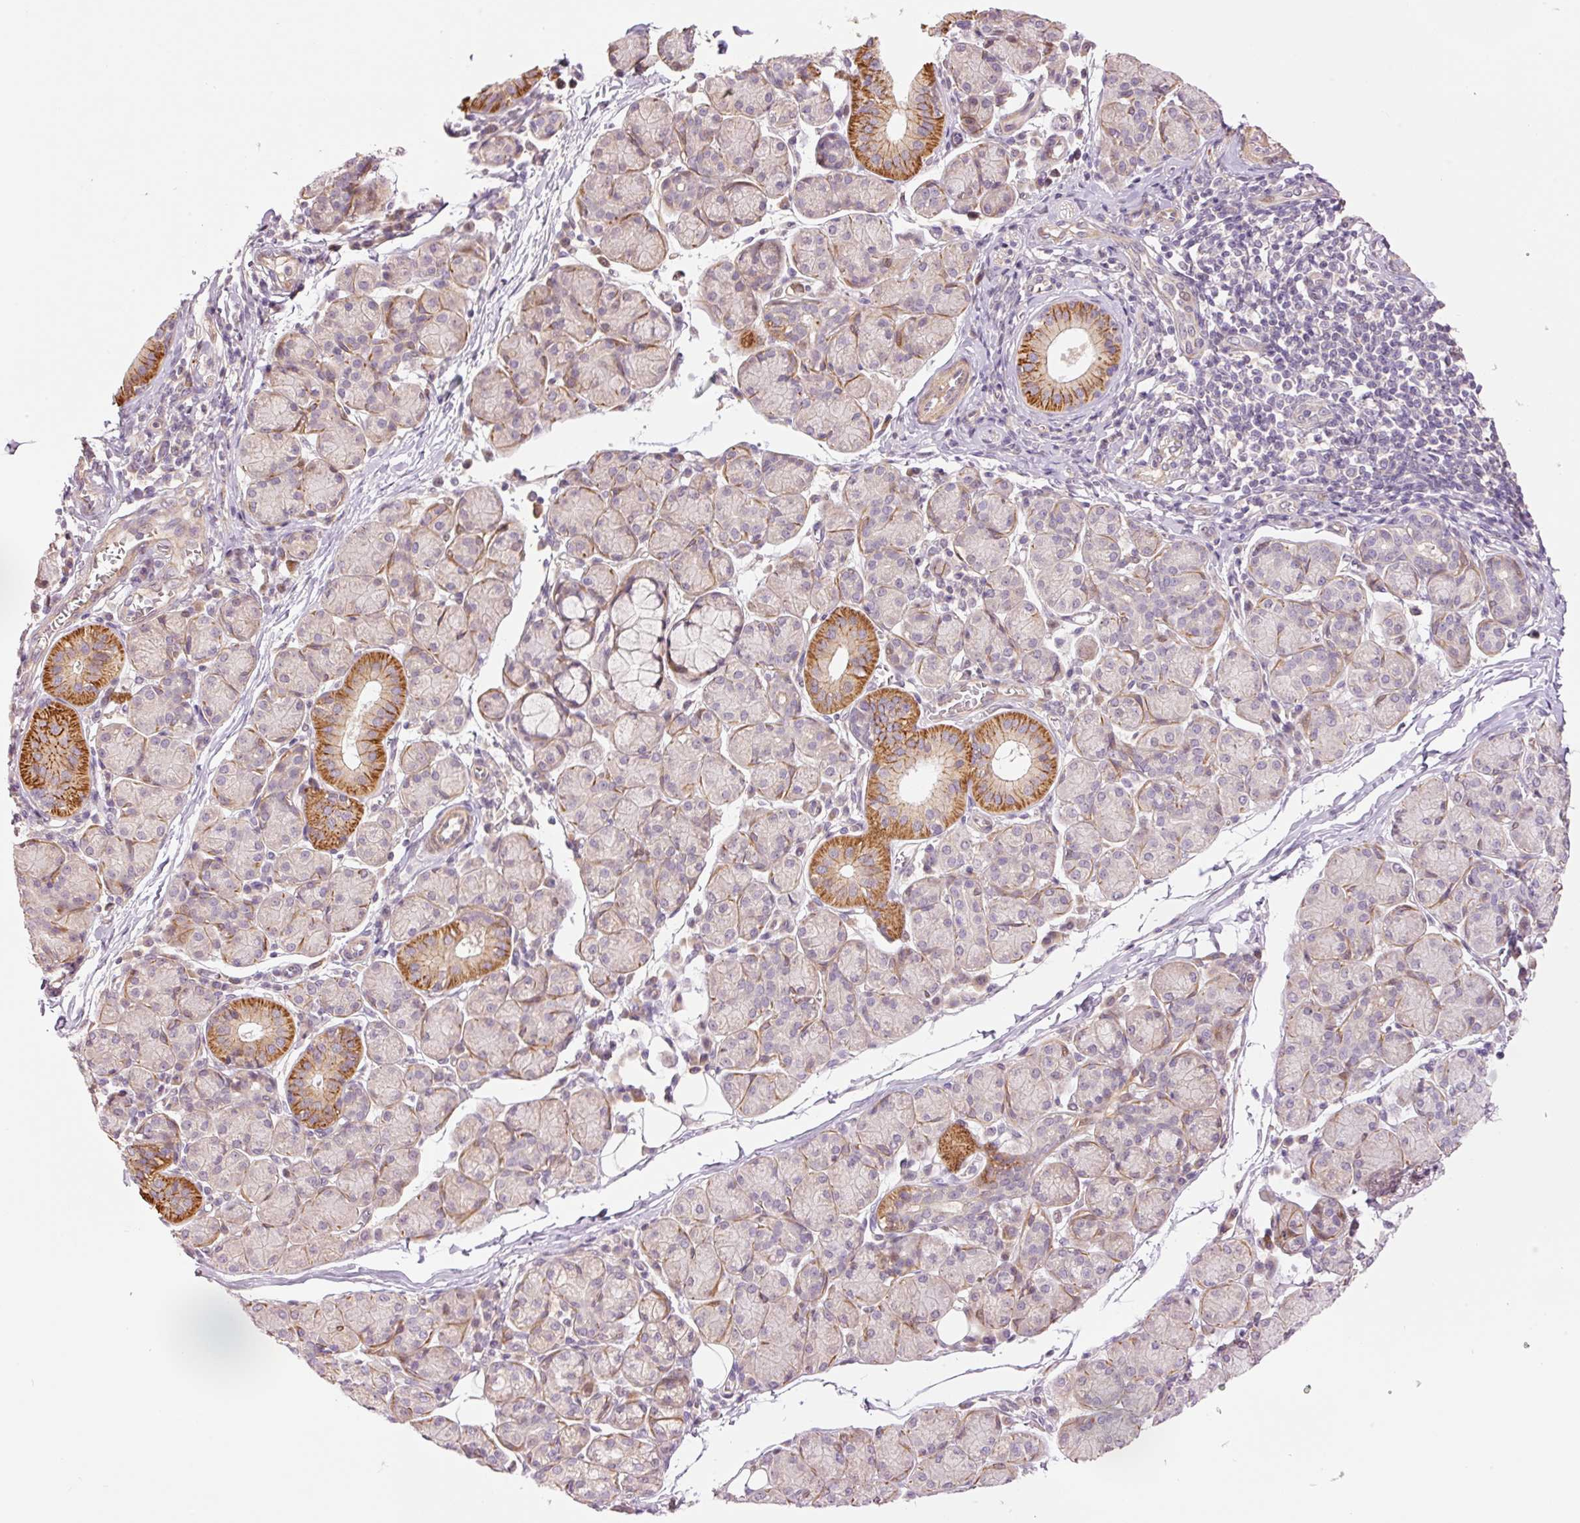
{"staining": {"intensity": "strong", "quantity": "<25%", "location": "cytoplasmic/membranous"}, "tissue": "salivary gland", "cell_type": "Glandular cells", "image_type": "normal", "snomed": [{"axis": "morphology", "description": "Normal tissue, NOS"}, {"axis": "morphology", "description": "Inflammation, NOS"}, {"axis": "topography", "description": "Lymph node"}, {"axis": "topography", "description": "Salivary gland"}], "caption": "Immunohistochemical staining of normal human salivary gland reveals <25% levels of strong cytoplasmic/membranous protein staining in approximately <25% of glandular cells.", "gene": "SLC29A3", "patient": {"sex": "male", "age": 3}}